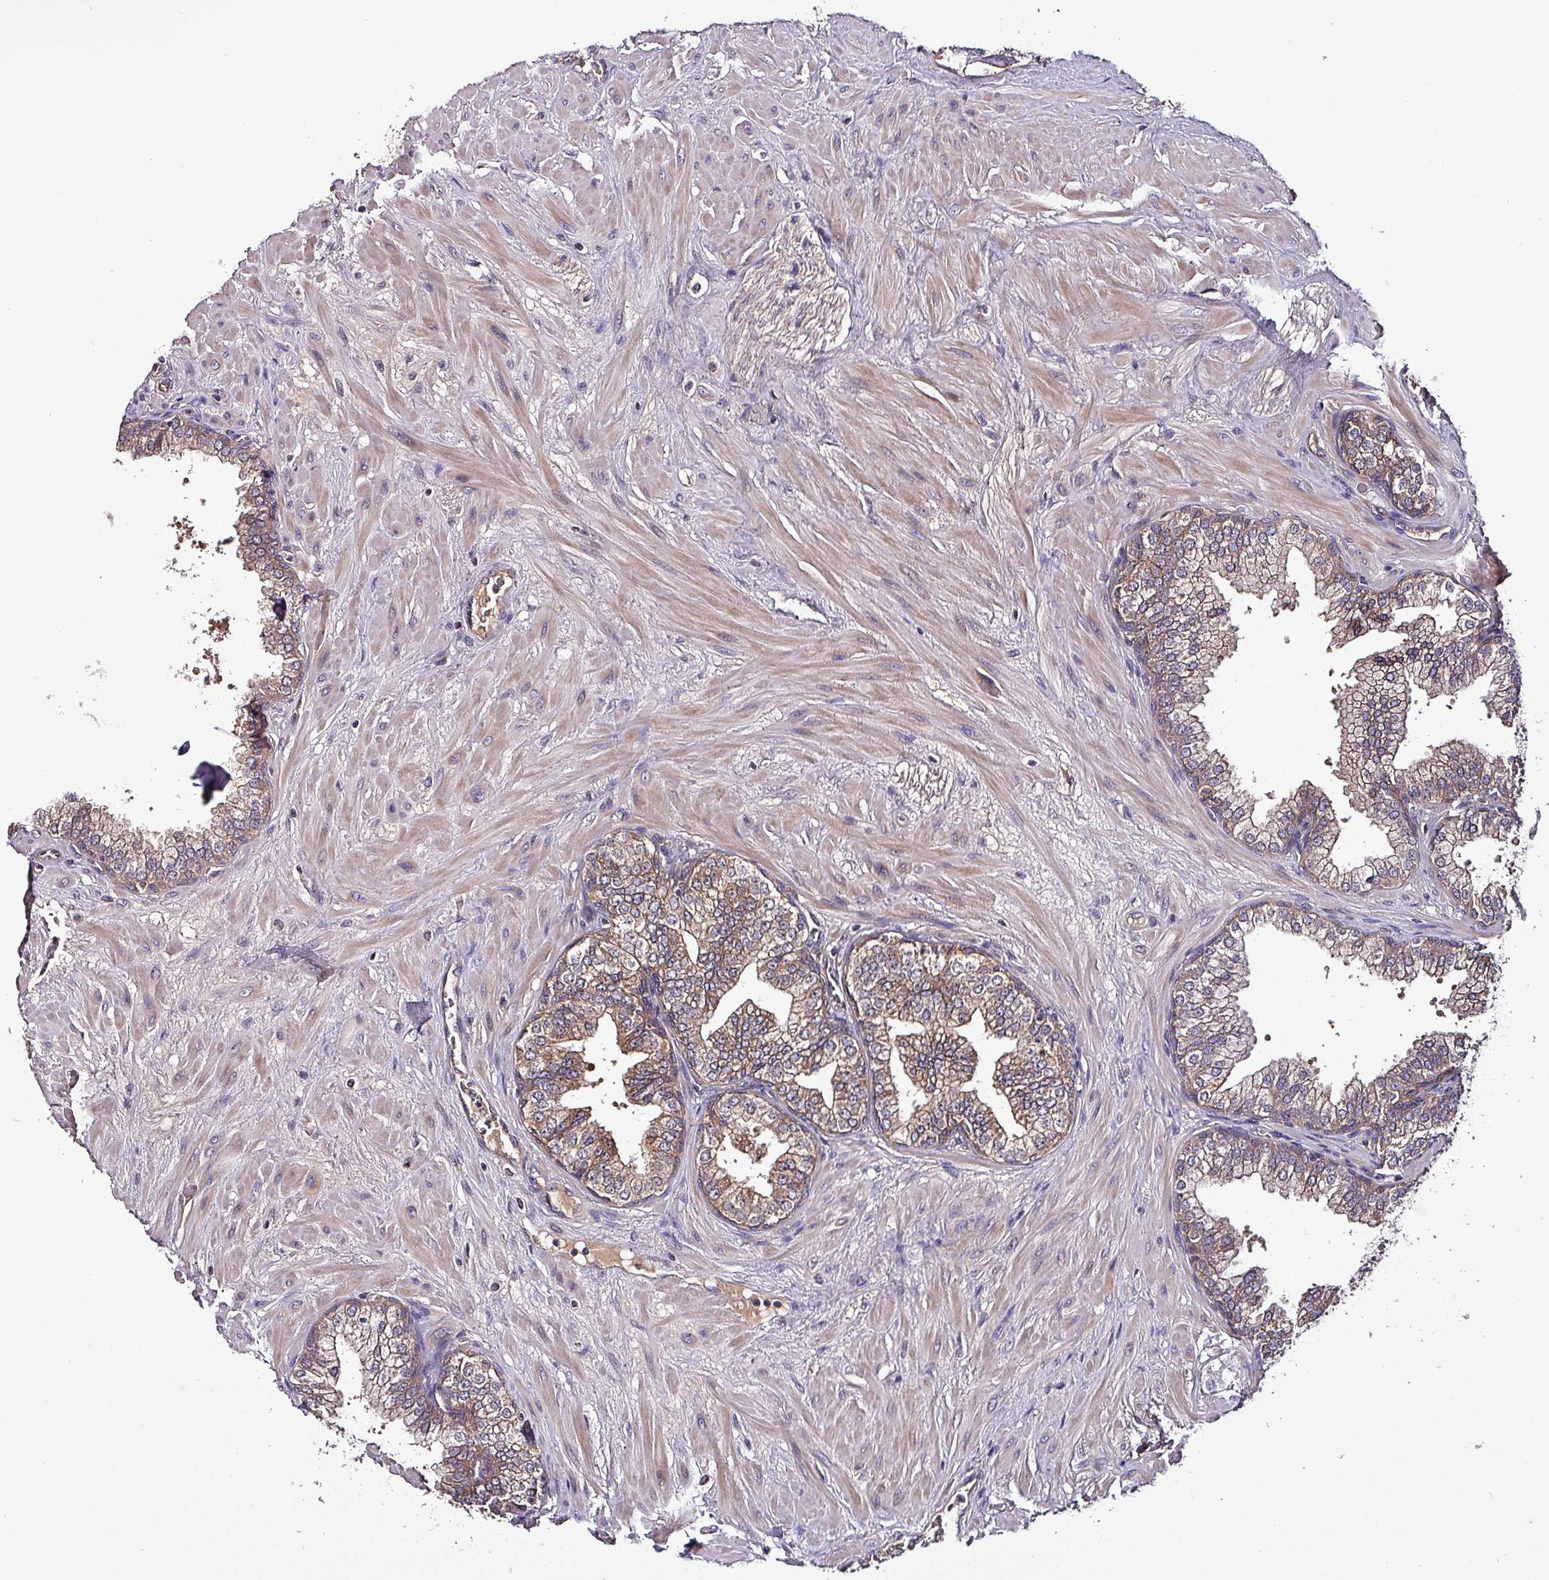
{"staining": {"intensity": "moderate", "quantity": ">75%", "location": "cytoplasmic/membranous"}, "tissue": "prostate", "cell_type": "Glandular cells", "image_type": "normal", "snomed": [{"axis": "morphology", "description": "Normal tissue, NOS"}, {"axis": "topography", "description": "Prostate"}], "caption": "Glandular cells reveal medium levels of moderate cytoplasmic/membranous staining in approximately >75% of cells in benign human prostate. Using DAB (brown) and hematoxylin (blue) stains, captured at high magnification using brightfield microscopy.", "gene": "PAFAH1B2", "patient": {"sex": "male", "age": 60}}